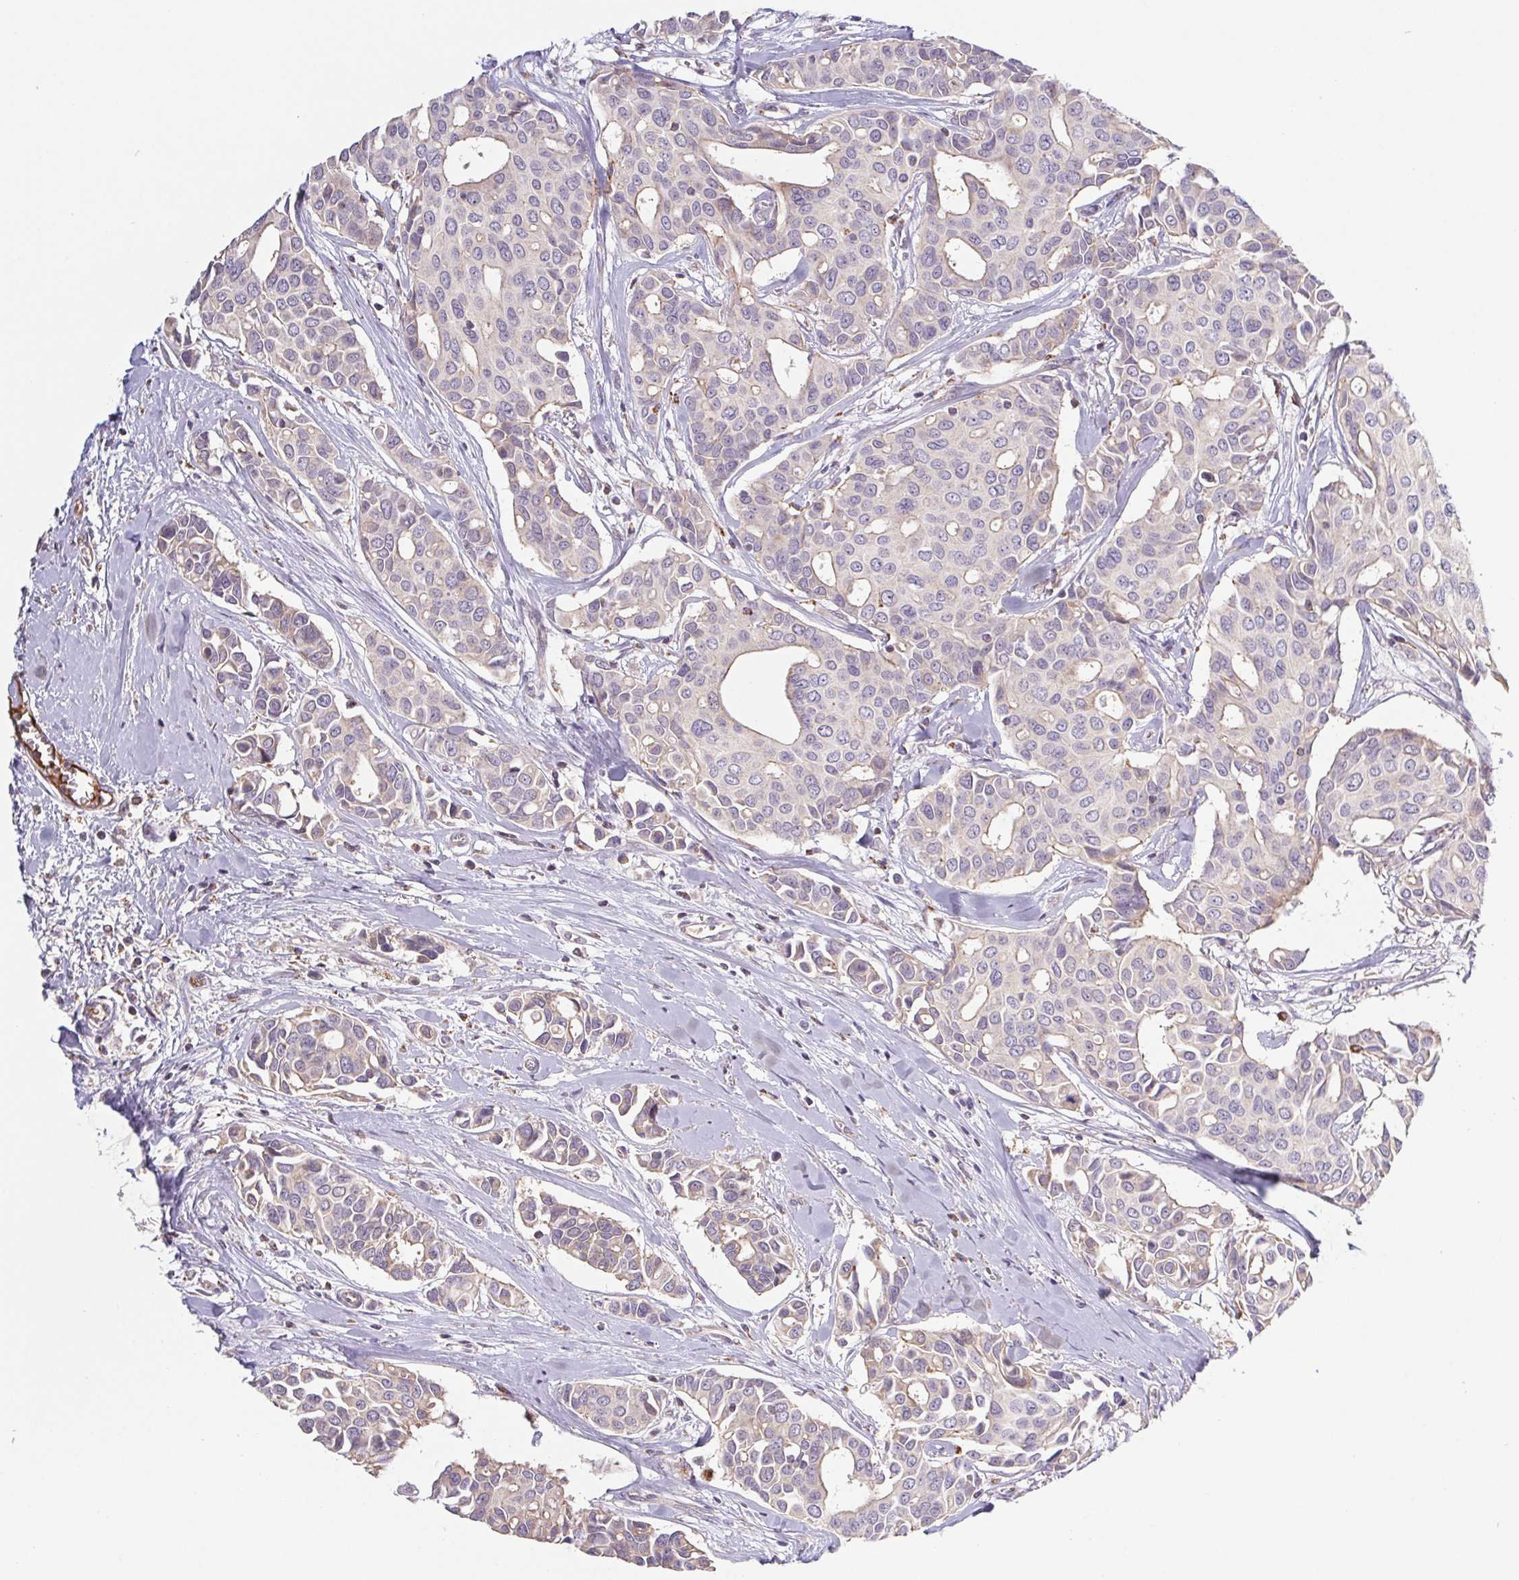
{"staining": {"intensity": "negative", "quantity": "none", "location": "none"}, "tissue": "breast cancer", "cell_type": "Tumor cells", "image_type": "cancer", "snomed": [{"axis": "morphology", "description": "Duct carcinoma"}, {"axis": "topography", "description": "Breast"}], "caption": "The immunohistochemistry histopathology image has no significant staining in tumor cells of breast cancer tissue. (Immunohistochemistry, brightfield microscopy, high magnification).", "gene": "EMC6", "patient": {"sex": "female", "age": 54}}